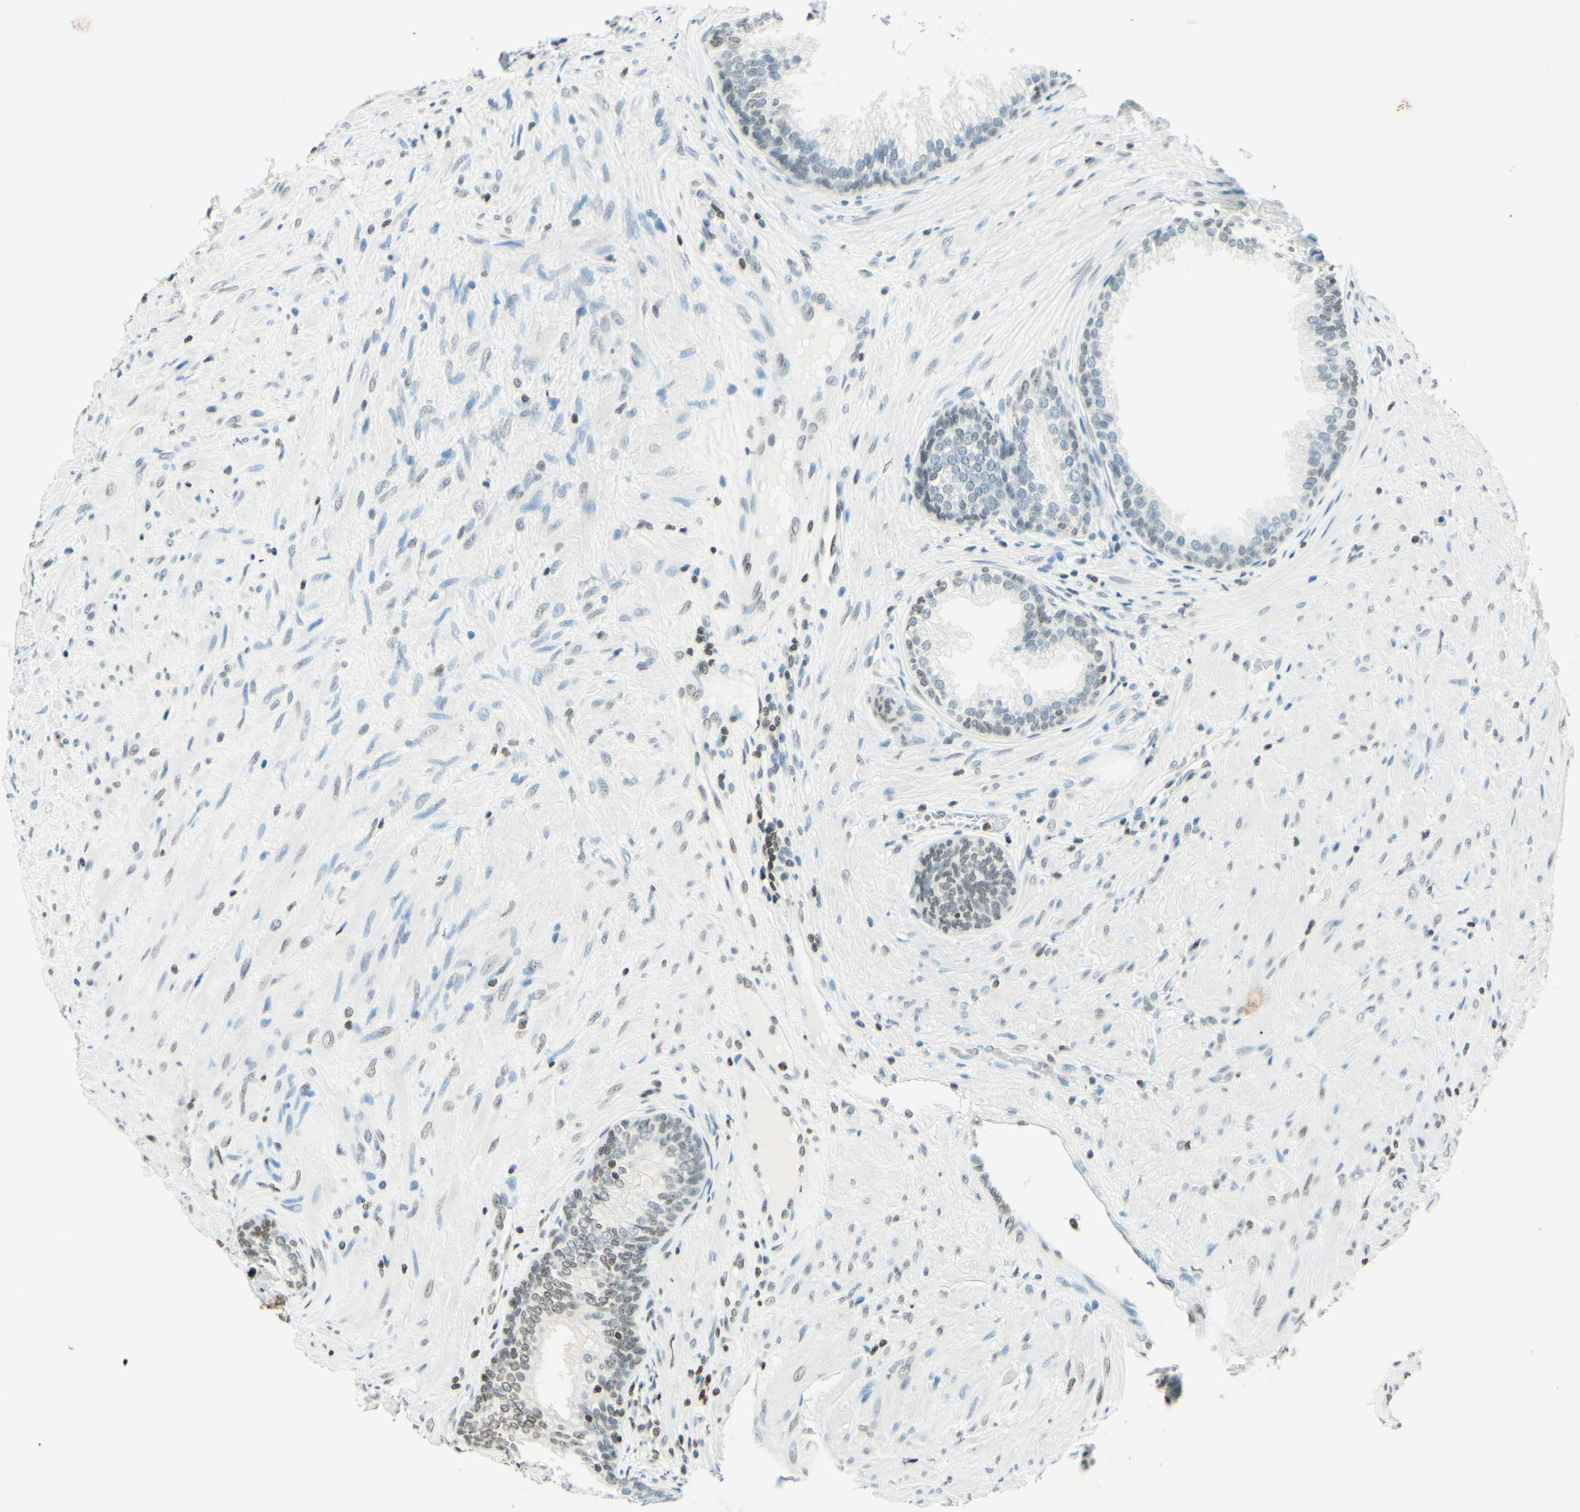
{"staining": {"intensity": "weak", "quantity": "25%-75%", "location": "nuclear"}, "tissue": "prostate", "cell_type": "Glandular cells", "image_type": "normal", "snomed": [{"axis": "morphology", "description": "Normal tissue, NOS"}, {"axis": "topography", "description": "Prostate"}], "caption": "DAB (3,3'-diaminobenzidine) immunohistochemical staining of normal prostate demonstrates weak nuclear protein staining in approximately 25%-75% of glandular cells. (DAB = brown stain, brightfield microscopy at high magnification).", "gene": "MSH2", "patient": {"sex": "male", "age": 76}}